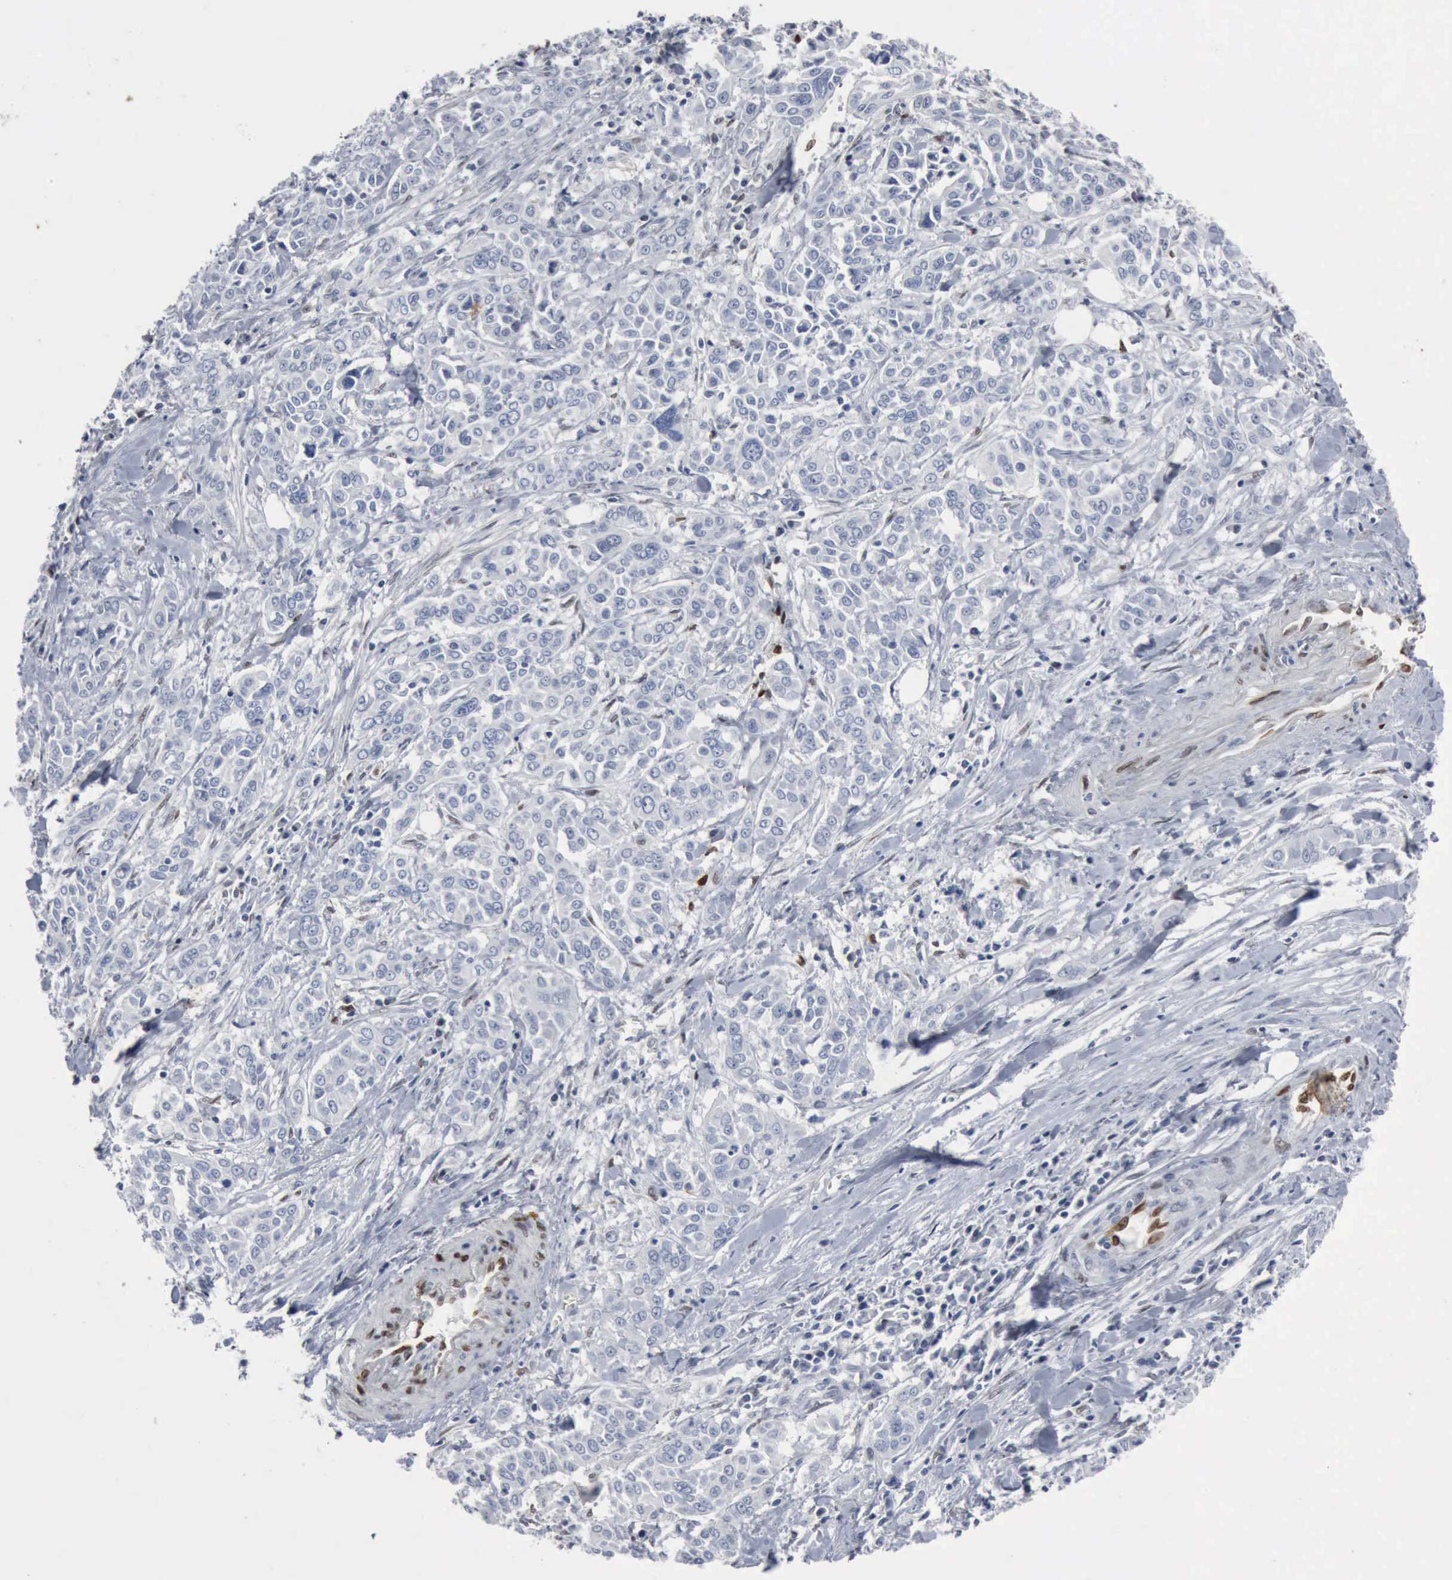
{"staining": {"intensity": "negative", "quantity": "none", "location": "none"}, "tissue": "pancreatic cancer", "cell_type": "Tumor cells", "image_type": "cancer", "snomed": [{"axis": "morphology", "description": "Adenocarcinoma, NOS"}, {"axis": "topography", "description": "Pancreas"}], "caption": "Immunohistochemical staining of human pancreatic cancer exhibits no significant positivity in tumor cells.", "gene": "FGF2", "patient": {"sex": "female", "age": 52}}